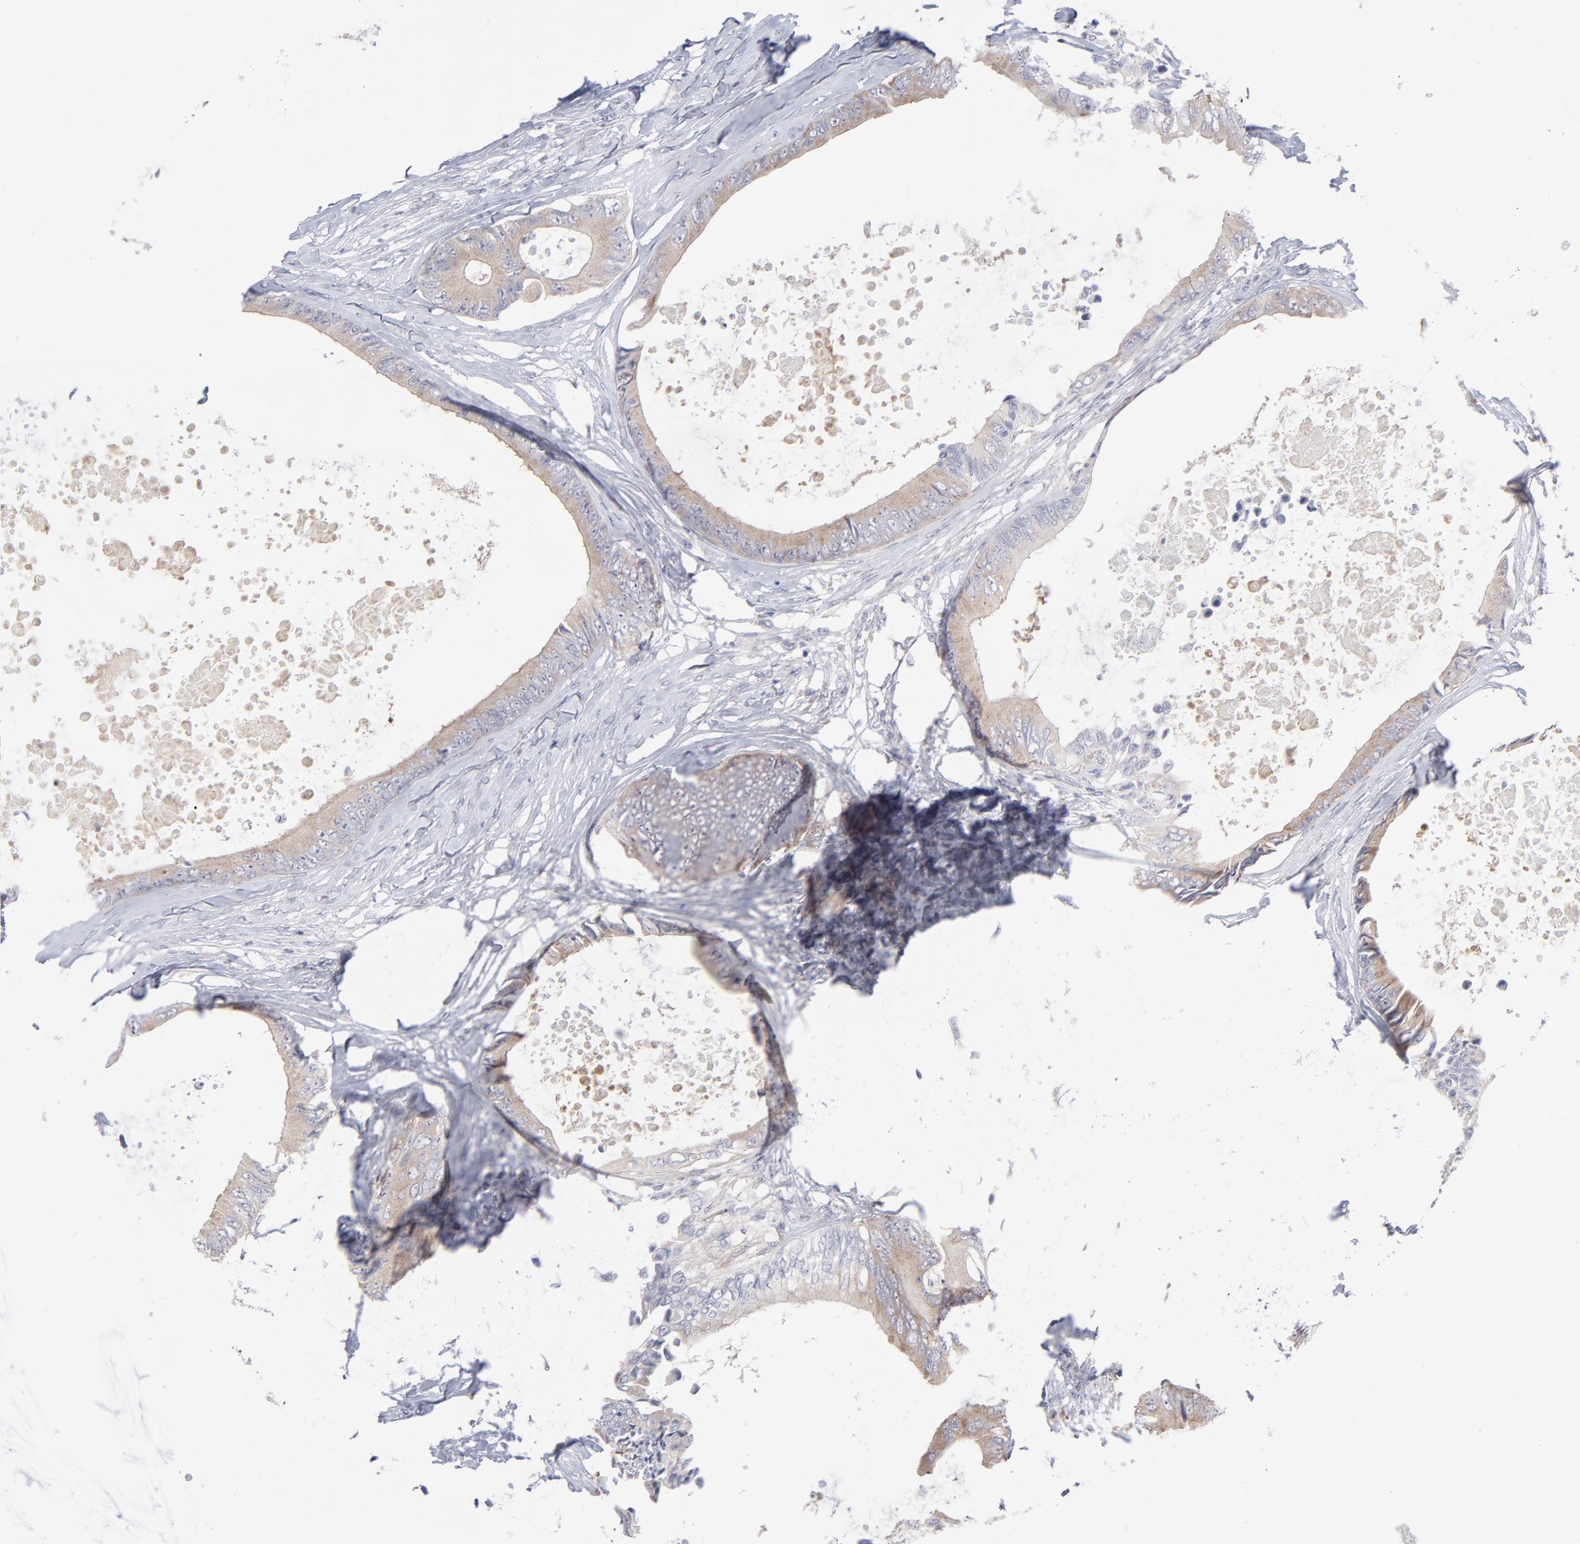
{"staining": {"intensity": "weak", "quantity": ">75%", "location": "cytoplasmic/membranous"}, "tissue": "colorectal cancer", "cell_type": "Tumor cells", "image_type": "cancer", "snomed": [{"axis": "morphology", "description": "Normal tissue, NOS"}, {"axis": "morphology", "description": "Adenocarcinoma, NOS"}, {"axis": "topography", "description": "Rectum"}, {"axis": "topography", "description": "Peripheral nerve tissue"}], "caption": "A brown stain shows weak cytoplasmic/membranous positivity of a protein in colorectal adenocarcinoma tumor cells.", "gene": "RPS24", "patient": {"sex": "female", "age": 77}}